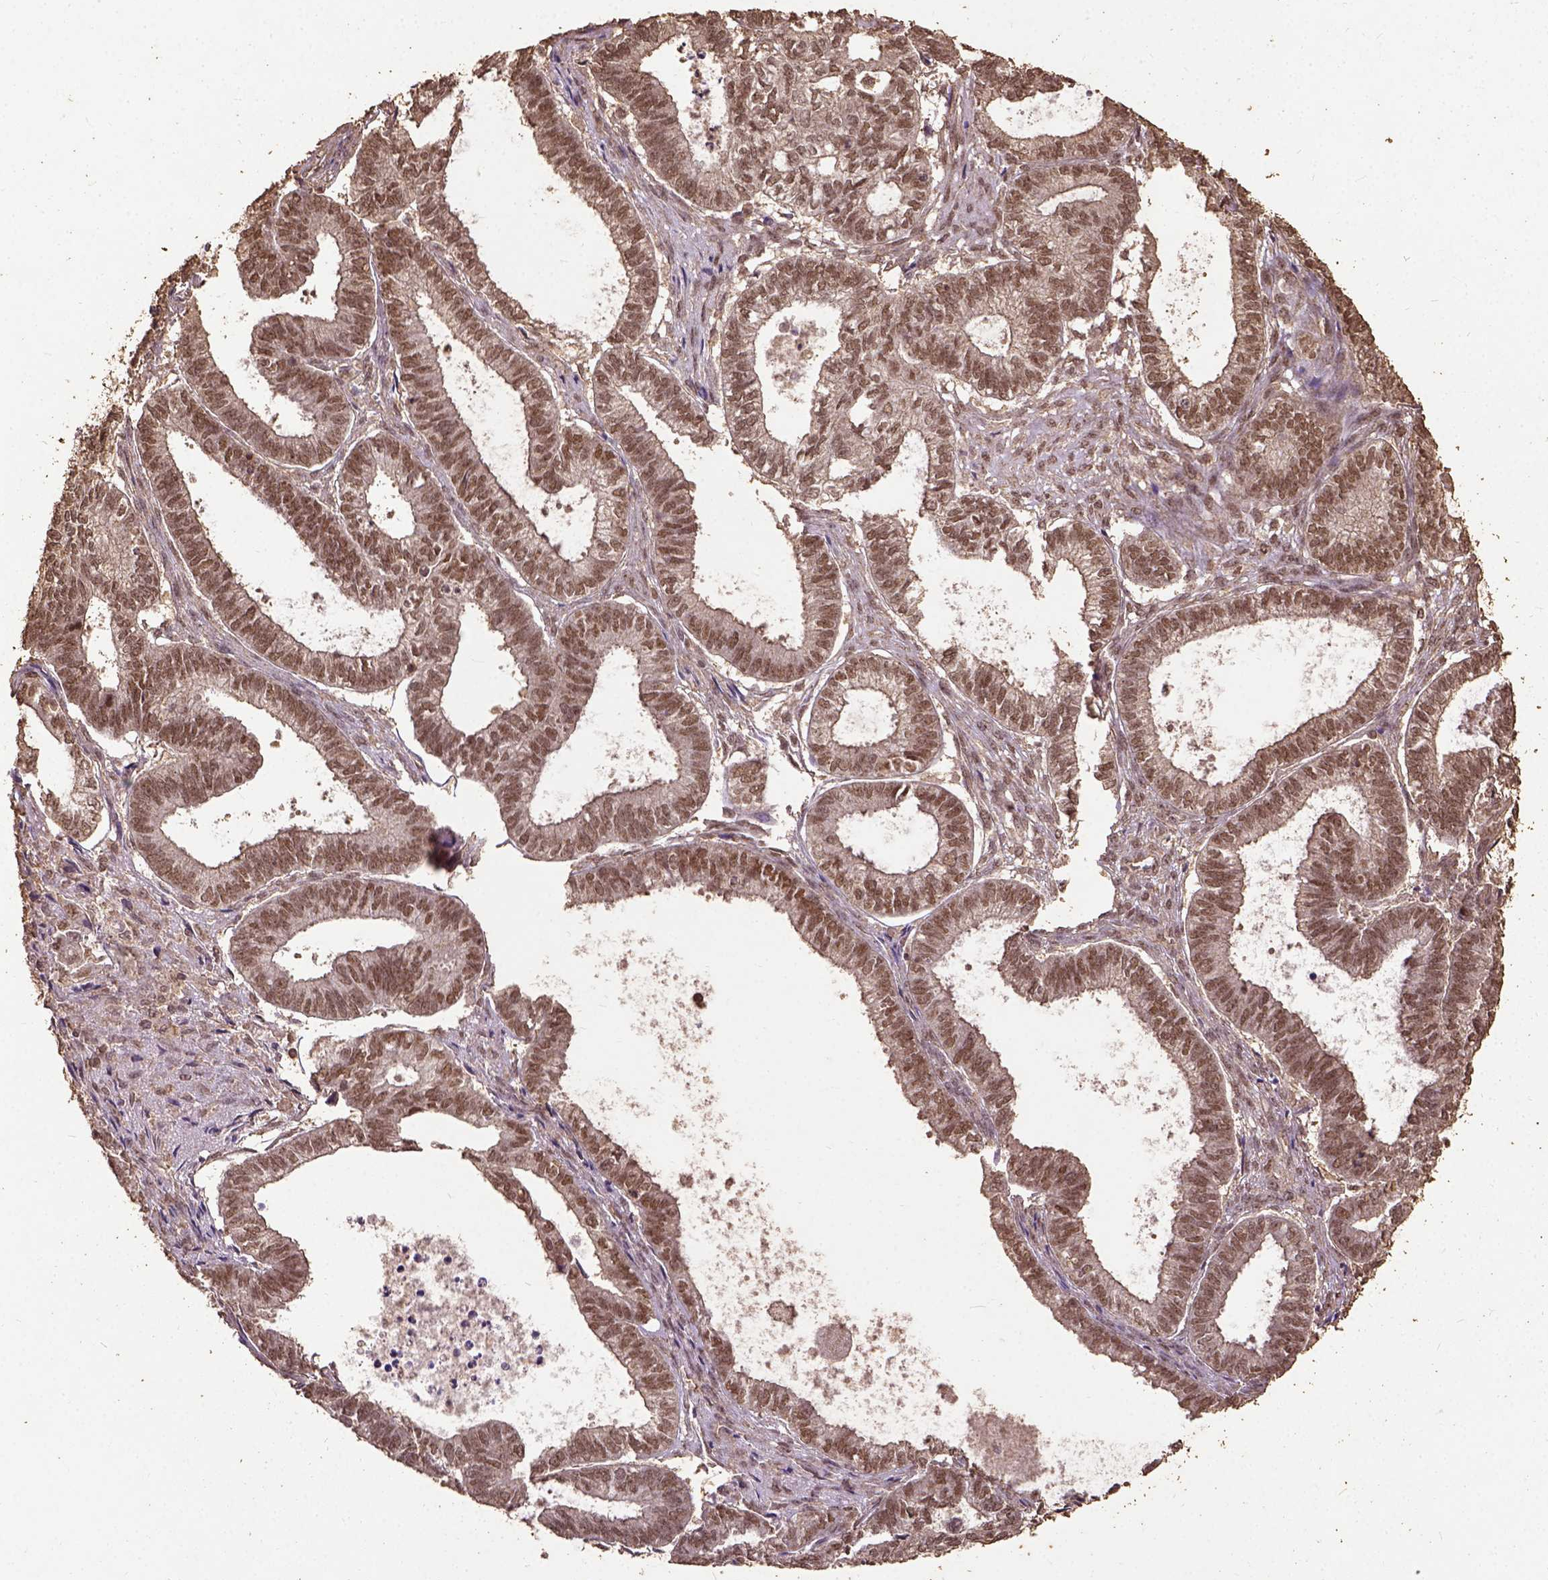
{"staining": {"intensity": "moderate", "quantity": ">75%", "location": "nuclear"}, "tissue": "ovarian cancer", "cell_type": "Tumor cells", "image_type": "cancer", "snomed": [{"axis": "morphology", "description": "Carcinoma, endometroid"}, {"axis": "topography", "description": "Ovary"}], "caption": "Protein staining displays moderate nuclear expression in about >75% of tumor cells in ovarian endometroid carcinoma.", "gene": "NACC1", "patient": {"sex": "female", "age": 64}}